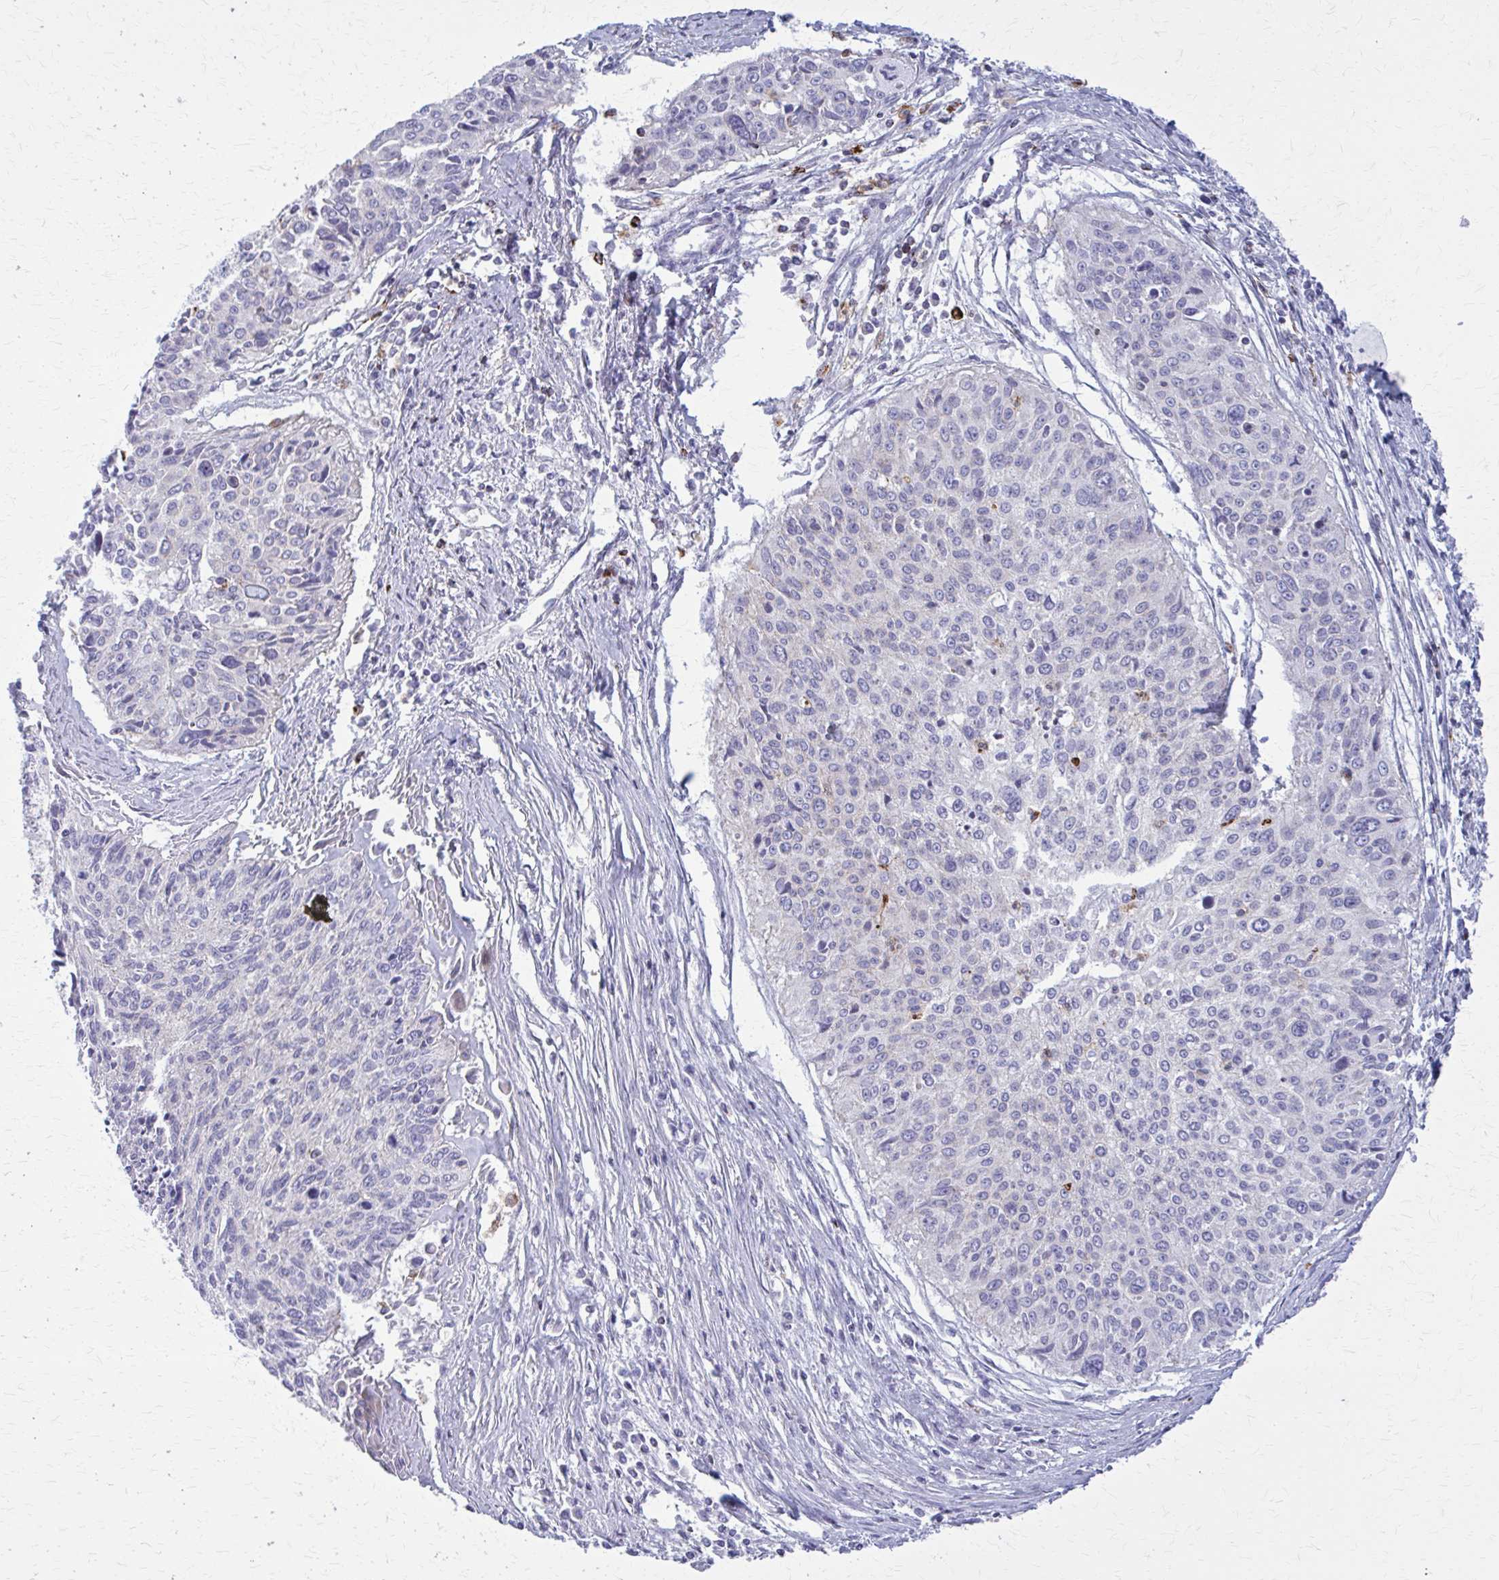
{"staining": {"intensity": "negative", "quantity": "none", "location": "none"}, "tissue": "cervical cancer", "cell_type": "Tumor cells", "image_type": "cancer", "snomed": [{"axis": "morphology", "description": "Squamous cell carcinoma, NOS"}, {"axis": "topography", "description": "Cervix"}], "caption": "Tumor cells are negative for brown protein staining in cervical cancer.", "gene": "PEDS1", "patient": {"sex": "female", "age": 55}}